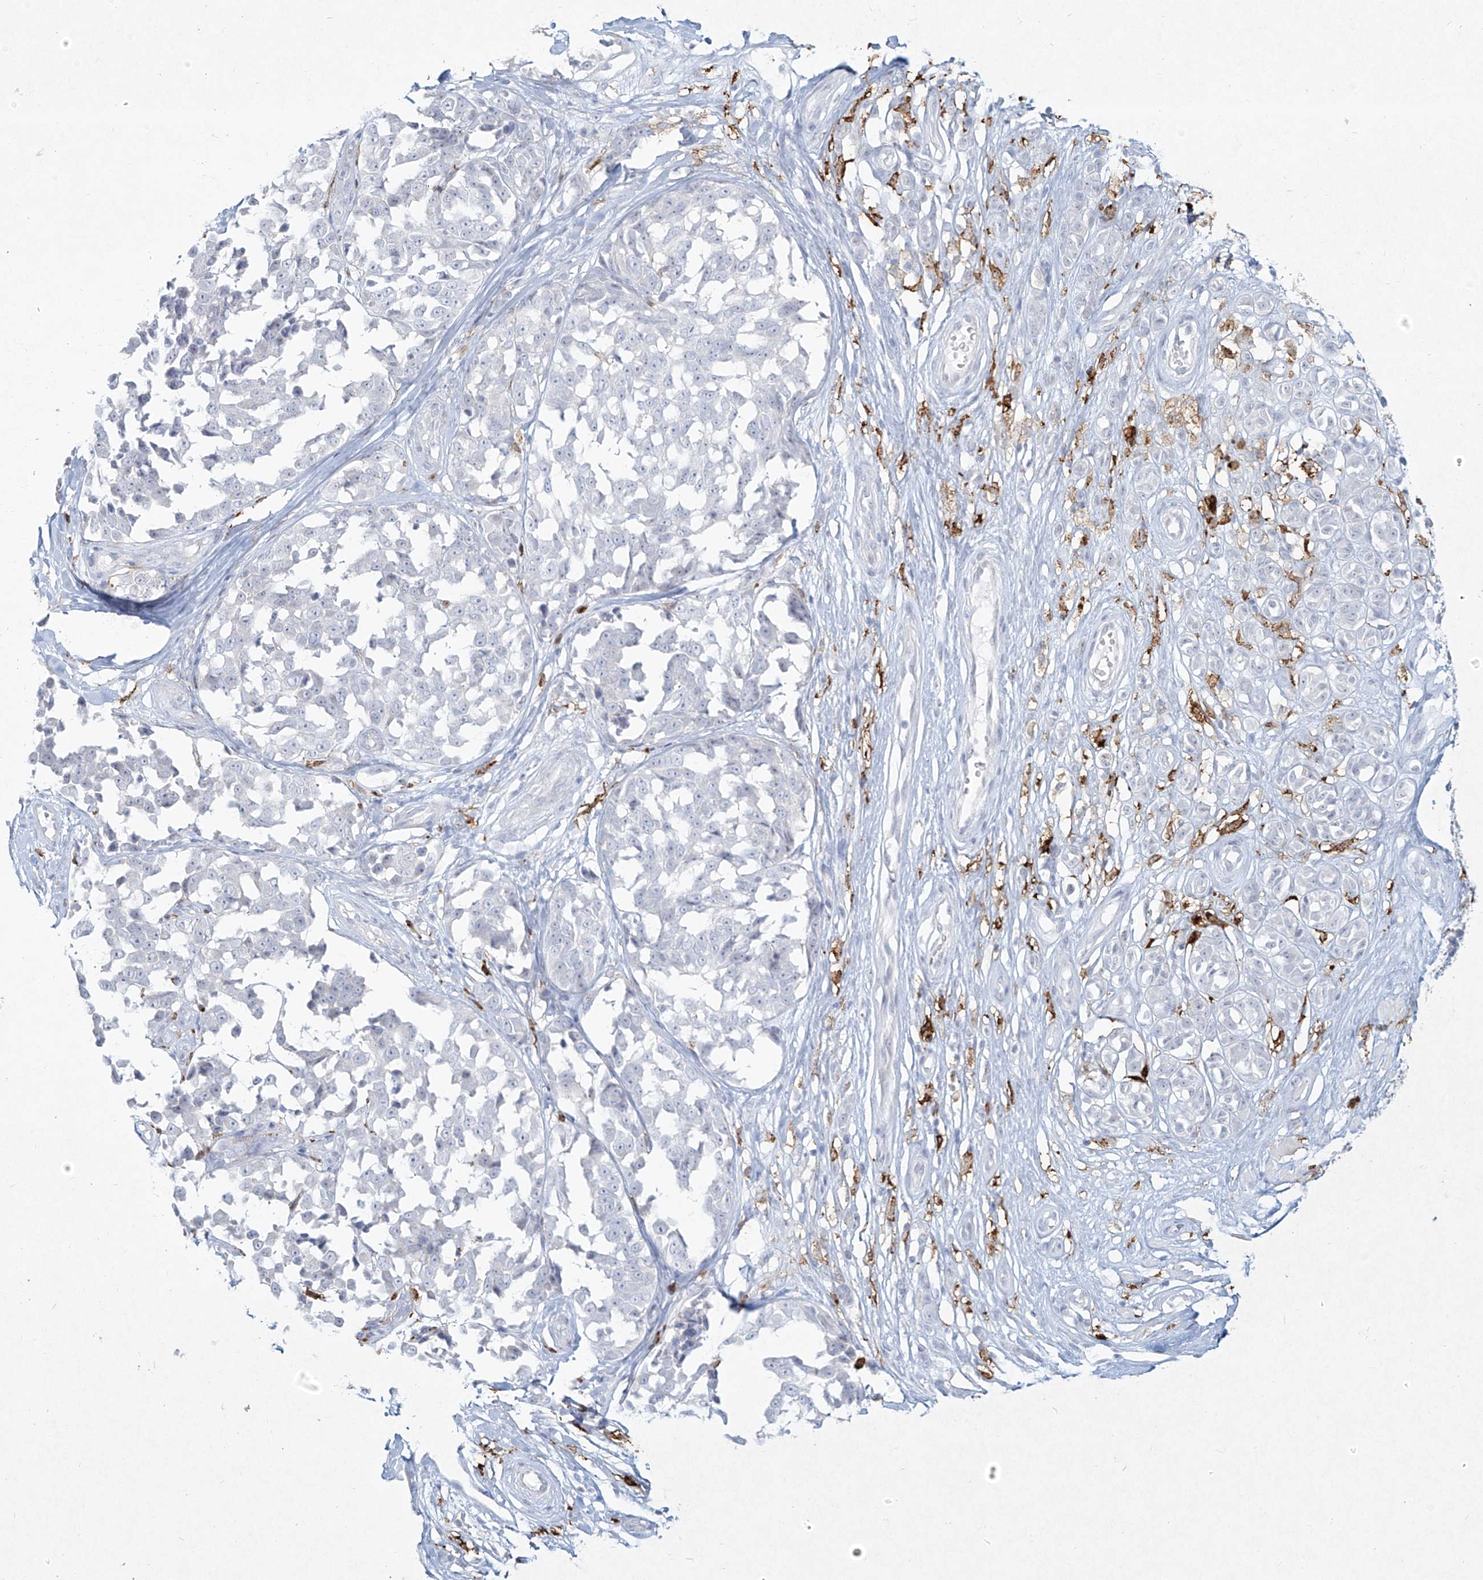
{"staining": {"intensity": "negative", "quantity": "none", "location": "none"}, "tissue": "melanoma", "cell_type": "Tumor cells", "image_type": "cancer", "snomed": [{"axis": "morphology", "description": "Malignant melanoma, NOS"}, {"axis": "topography", "description": "Skin"}], "caption": "An image of human malignant melanoma is negative for staining in tumor cells.", "gene": "CD209", "patient": {"sex": "female", "age": 64}}